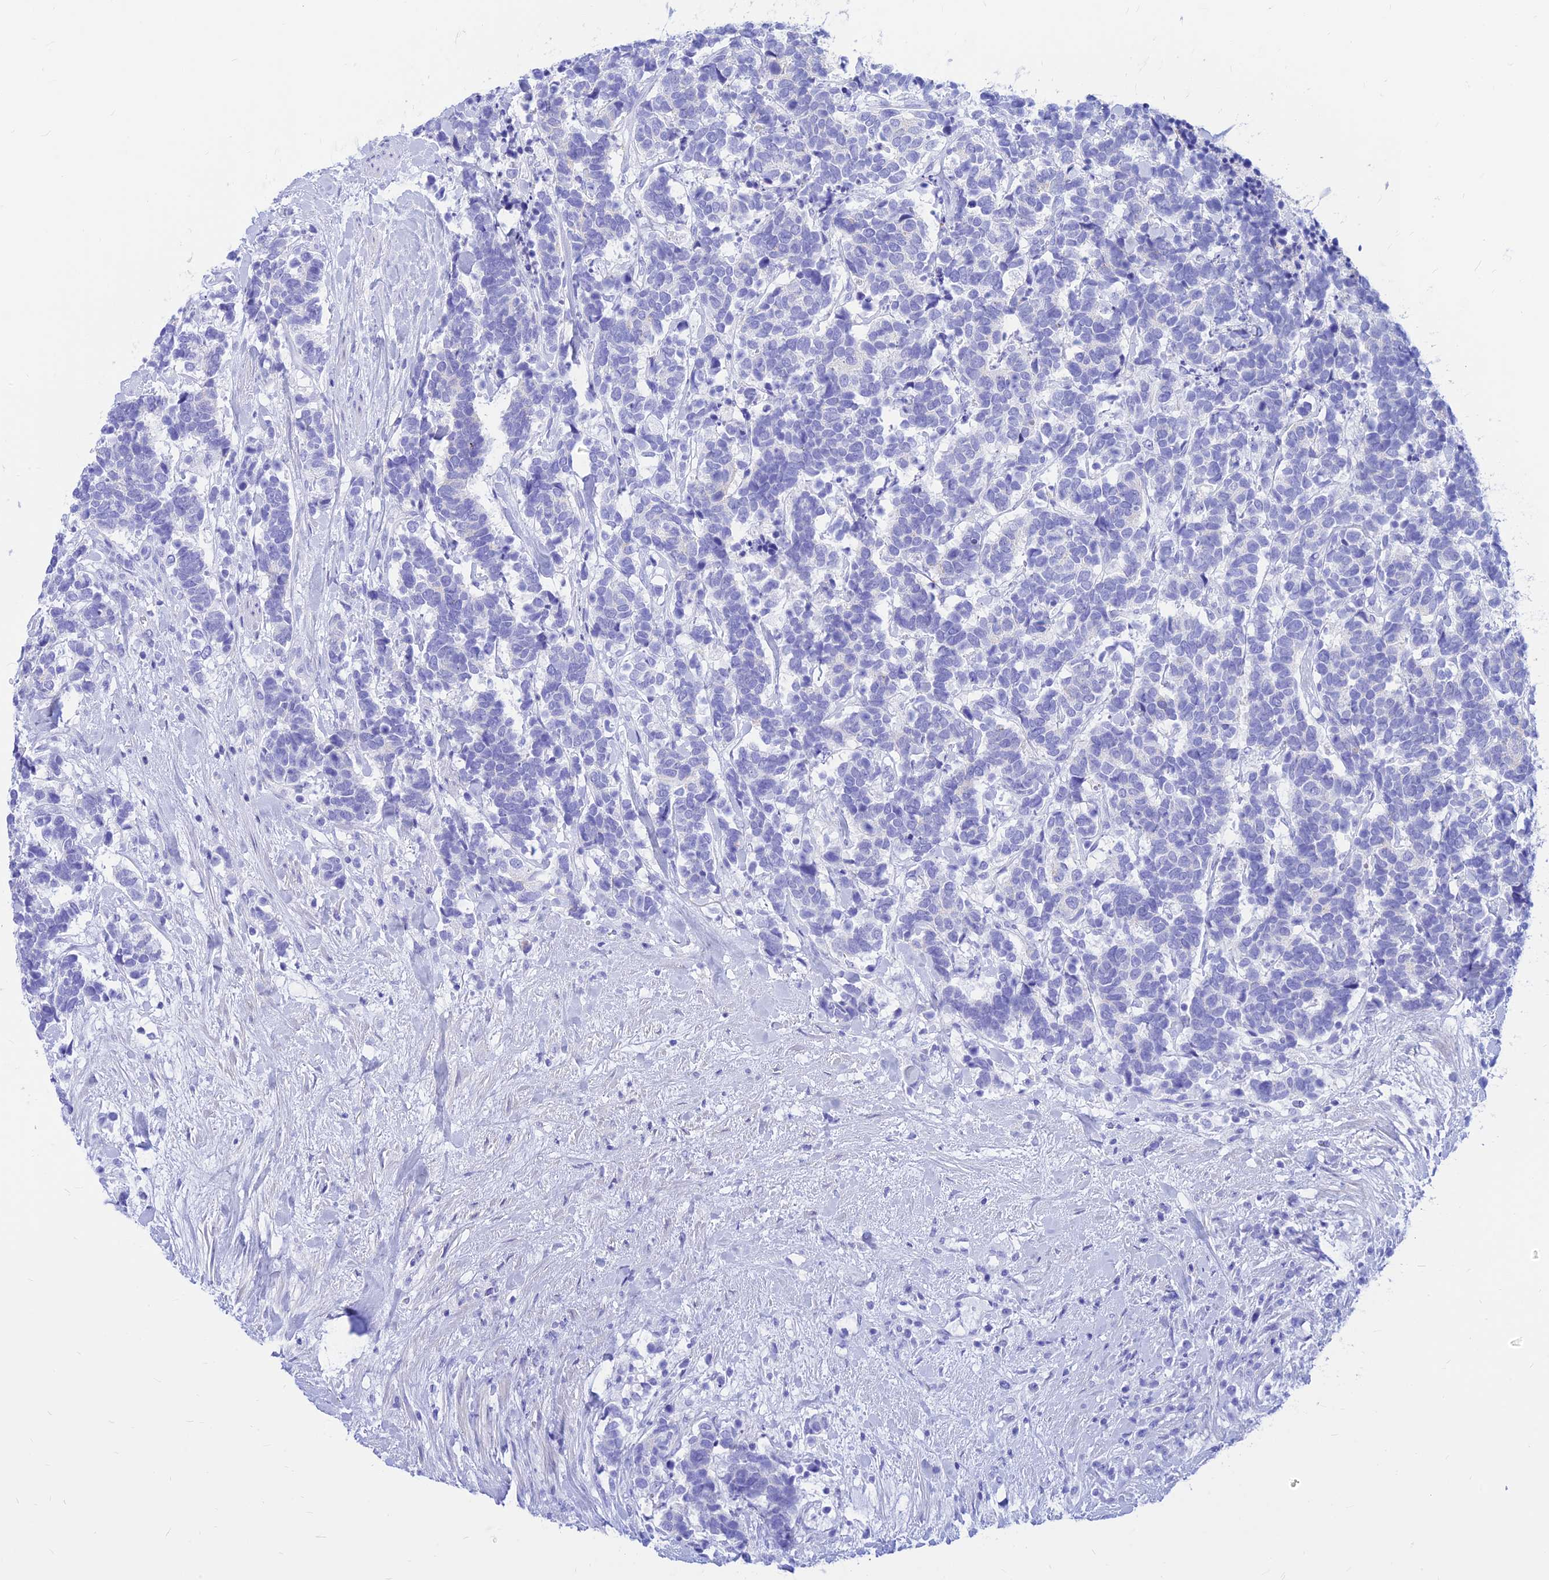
{"staining": {"intensity": "negative", "quantity": "none", "location": "none"}, "tissue": "carcinoid", "cell_type": "Tumor cells", "image_type": "cancer", "snomed": [{"axis": "morphology", "description": "Carcinoma, NOS"}, {"axis": "morphology", "description": "Carcinoid, malignant, NOS"}, {"axis": "topography", "description": "Prostate"}], "caption": "This histopathology image is of carcinoid stained with immunohistochemistry to label a protein in brown with the nuclei are counter-stained blue. There is no staining in tumor cells.", "gene": "PRNP", "patient": {"sex": "male", "age": 57}}